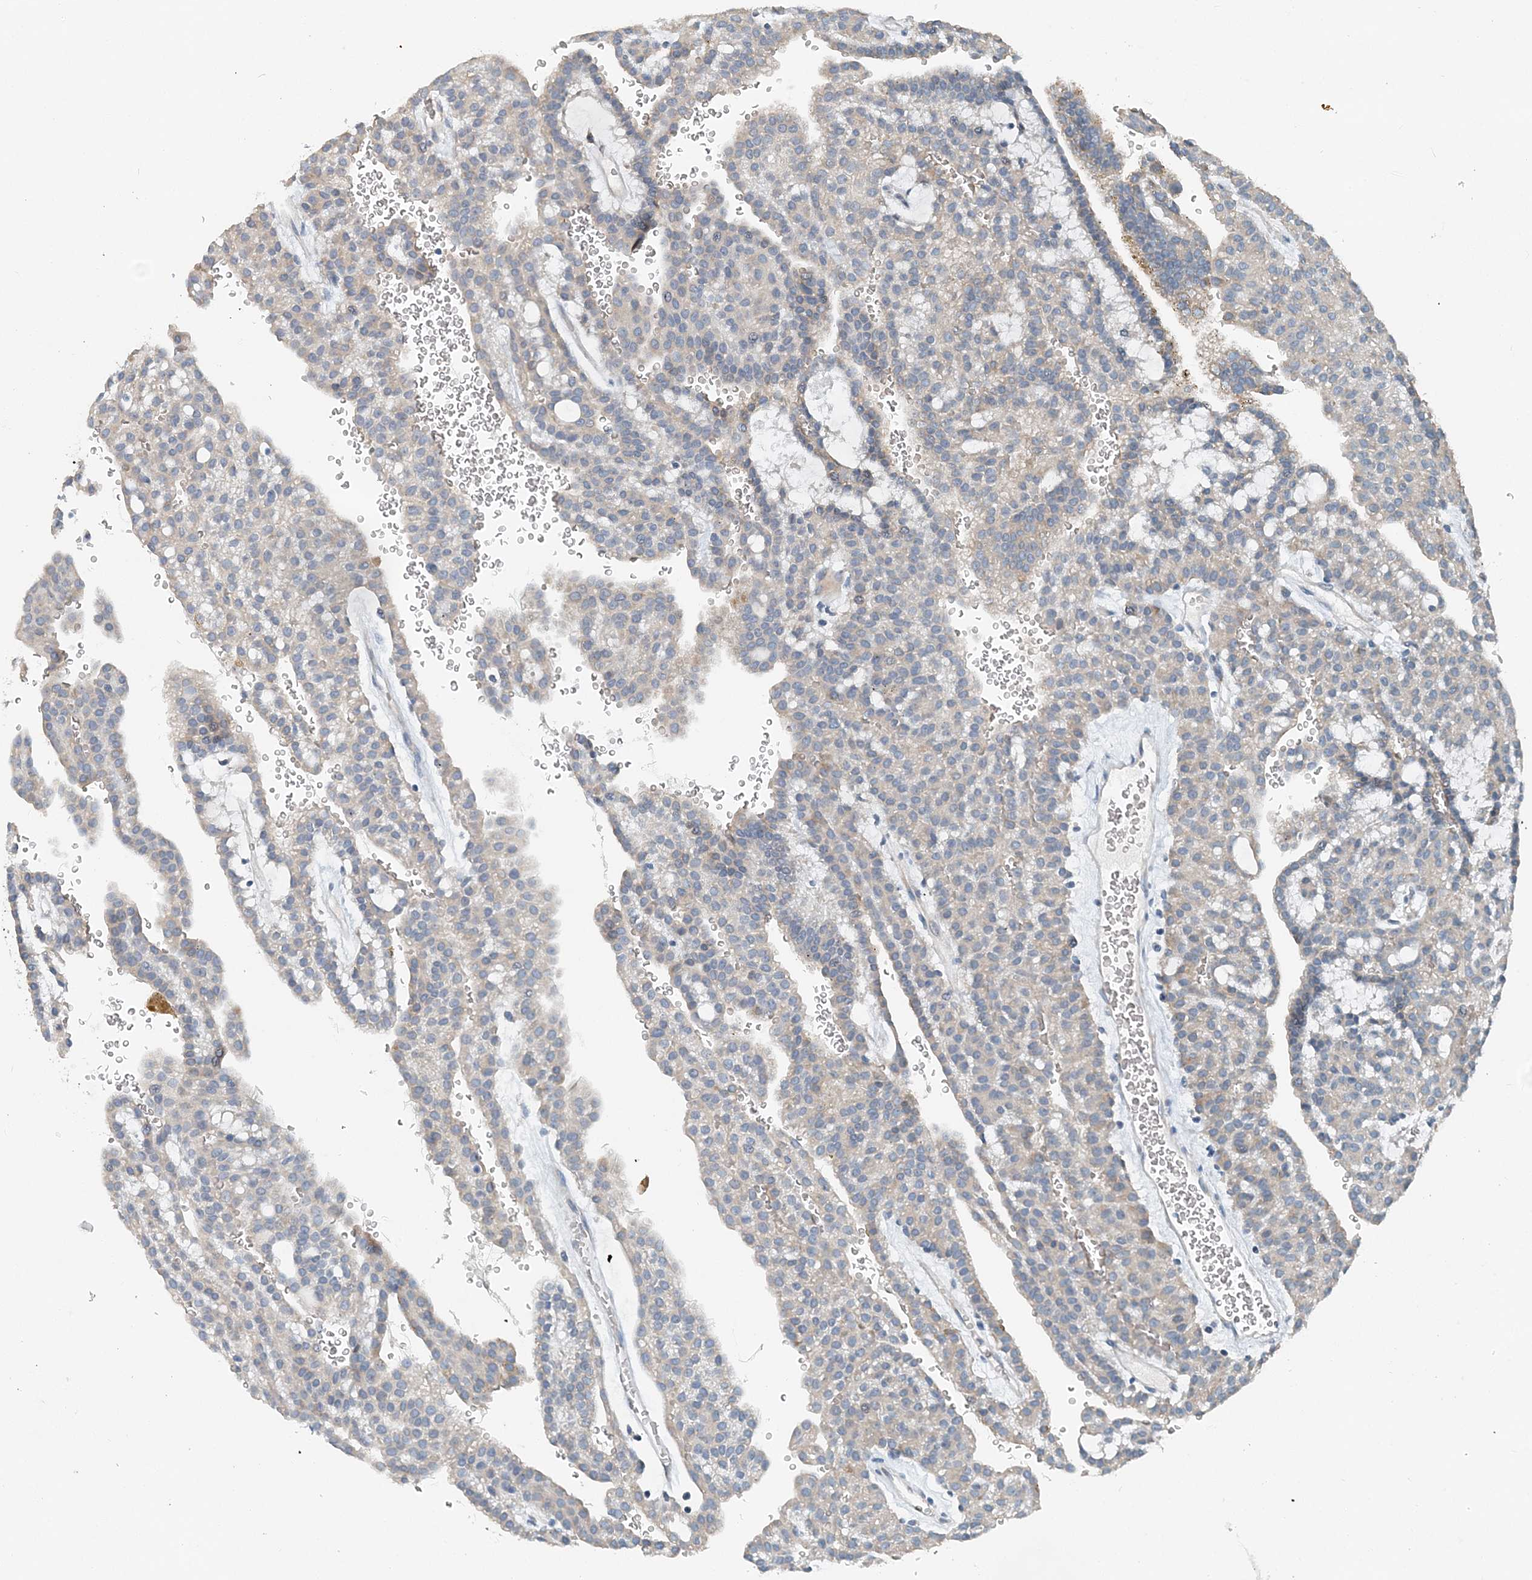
{"staining": {"intensity": "negative", "quantity": "none", "location": "none"}, "tissue": "renal cancer", "cell_type": "Tumor cells", "image_type": "cancer", "snomed": [{"axis": "morphology", "description": "Adenocarcinoma, NOS"}, {"axis": "topography", "description": "Kidney"}], "caption": "High power microscopy histopathology image of an immunohistochemistry (IHC) micrograph of renal cancer, revealing no significant positivity in tumor cells. (DAB immunohistochemistry (IHC) with hematoxylin counter stain).", "gene": "EEF1A2", "patient": {"sex": "male", "age": 63}}